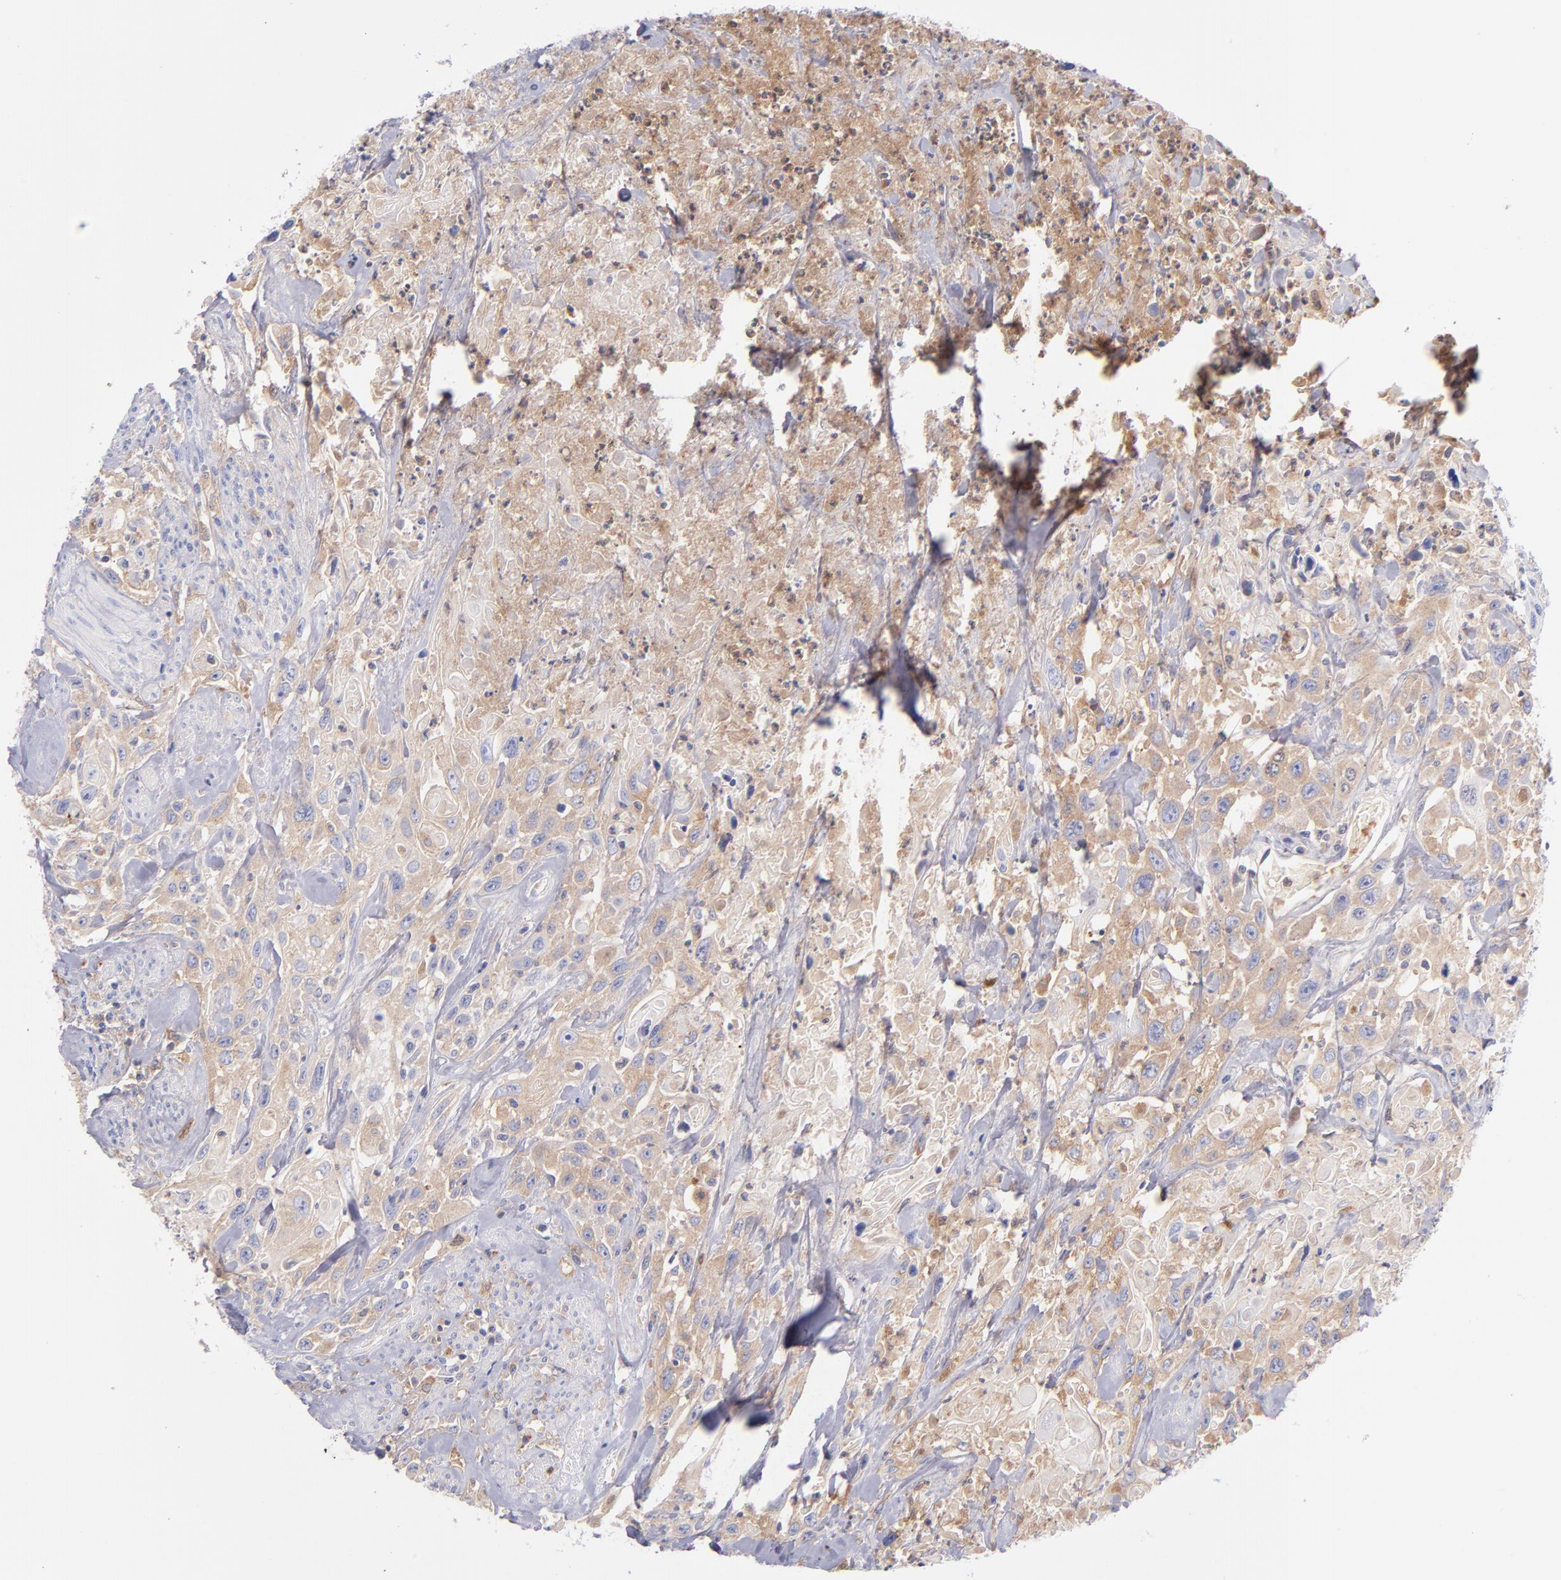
{"staining": {"intensity": "moderate", "quantity": "25%-75%", "location": "cytoplasmic/membranous"}, "tissue": "urothelial cancer", "cell_type": "Tumor cells", "image_type": "cancer", "snomed": [{"axis": "morphology", "description": "Urothelial carcinoma, High grade"}, {"axis": "topography", "description": "Urinary bladder"}], "caption": "IHC histopathology image of neoplastic tissue: urothelial cancer stained using IHC shows medium levels of moderate protein expression localized specifically in the cytoplasmic/membranous of tumor cells, appearing as a cytoplasmic/membranous brown color.", "gene": "HP", "patient": {"sex": "female", "age": 84}}